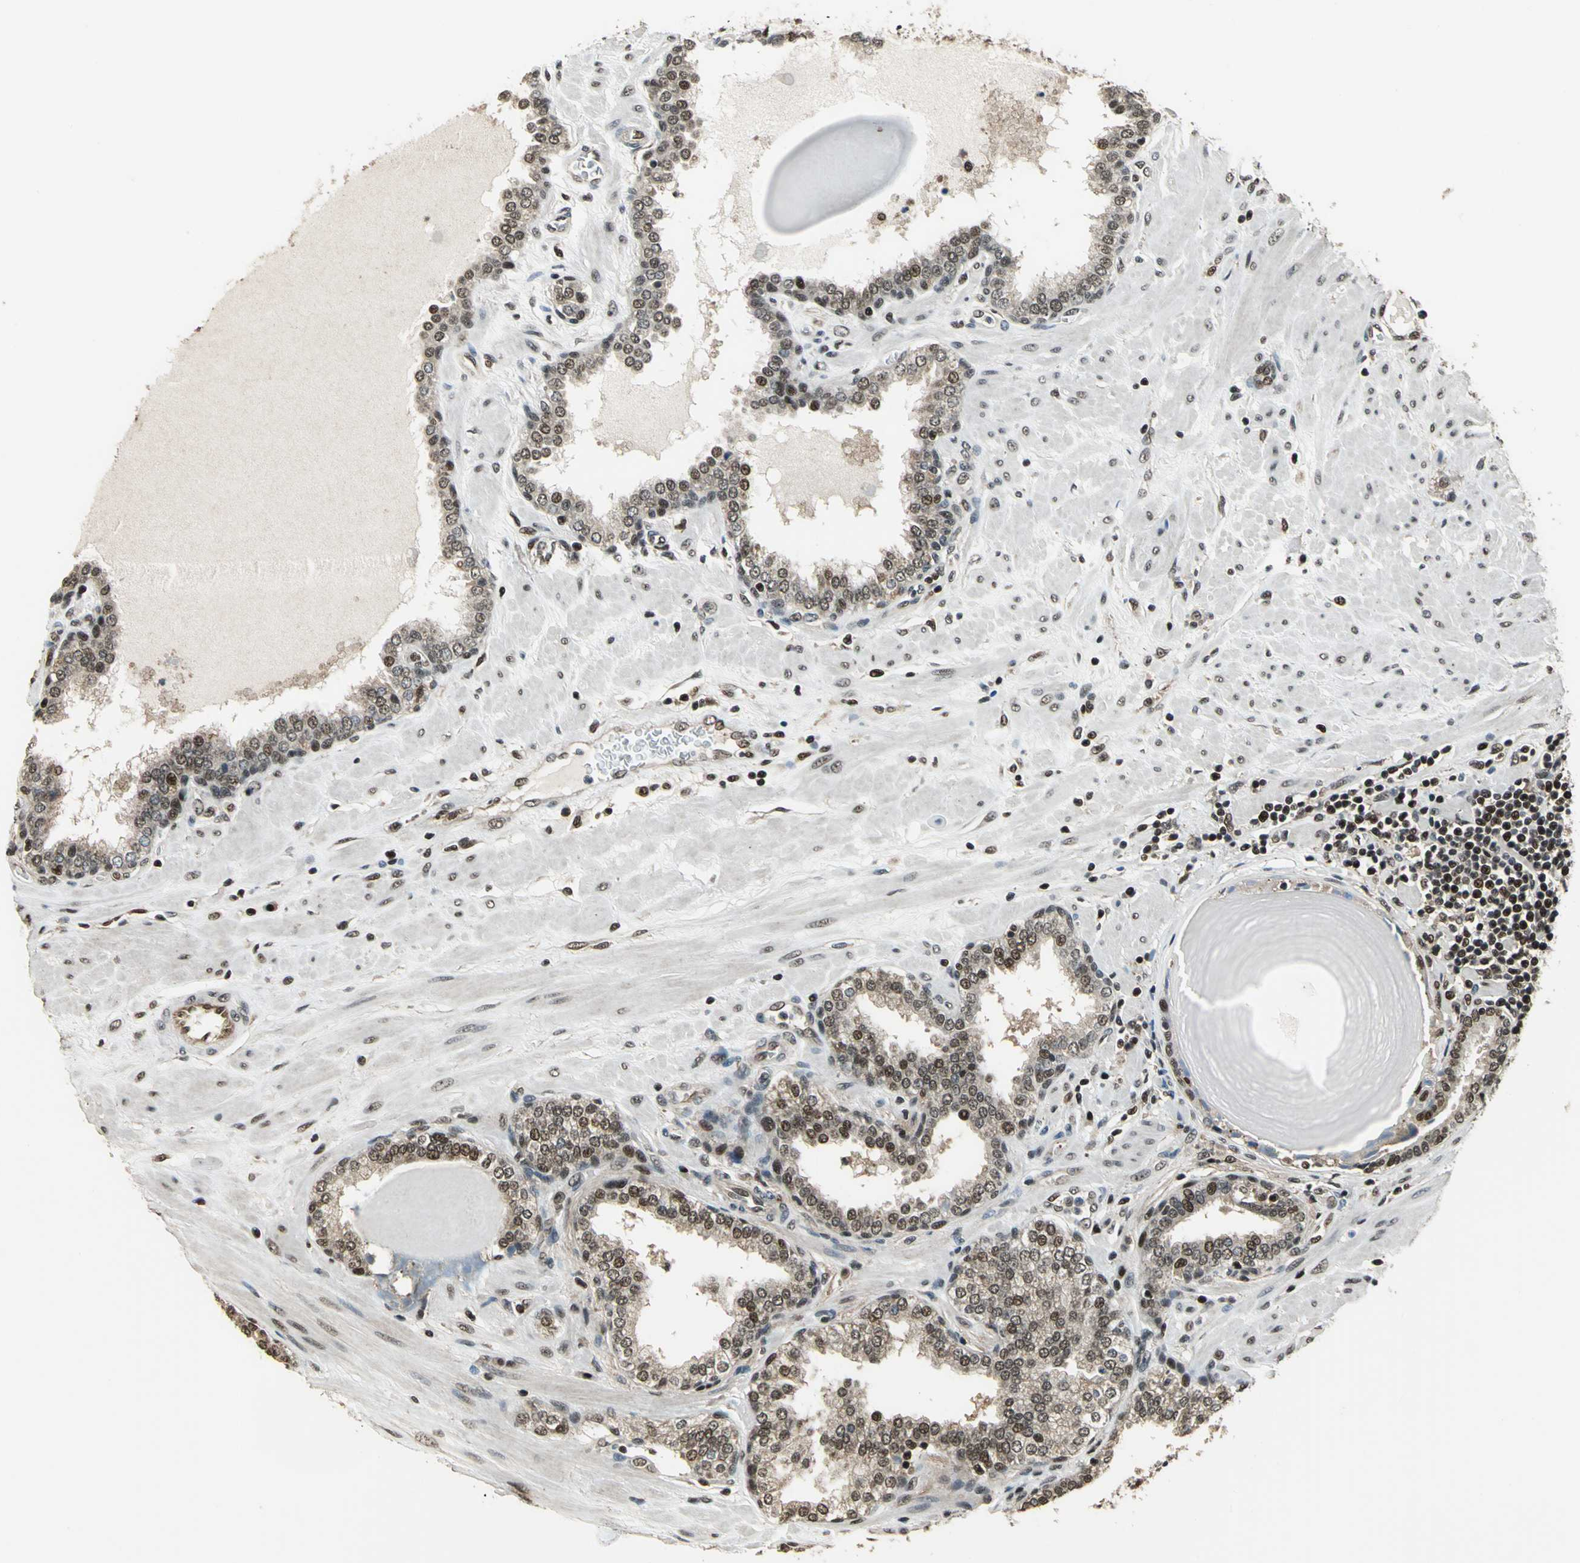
{"staining": {"intensity": "weak", "quantity": ">75%", "location": "cytoplasmic/membranous,nuclear"}, "tissue": "prostate", "cell_type": "Glandular cells", "image_type": "normal", "snomed": [{"axis": "morphology", "description": "Normal tissue, NOS"}, {"axis": "topography", "description": "Prostate"}], "caption": "Protein staining exhibits weak cytoplasmic/membranous,nuclear positivity in about >75% of glandular cells in benign prostate.", "gene": "MIS18BP1", "patient": {"sex": "male", "age": 51}}